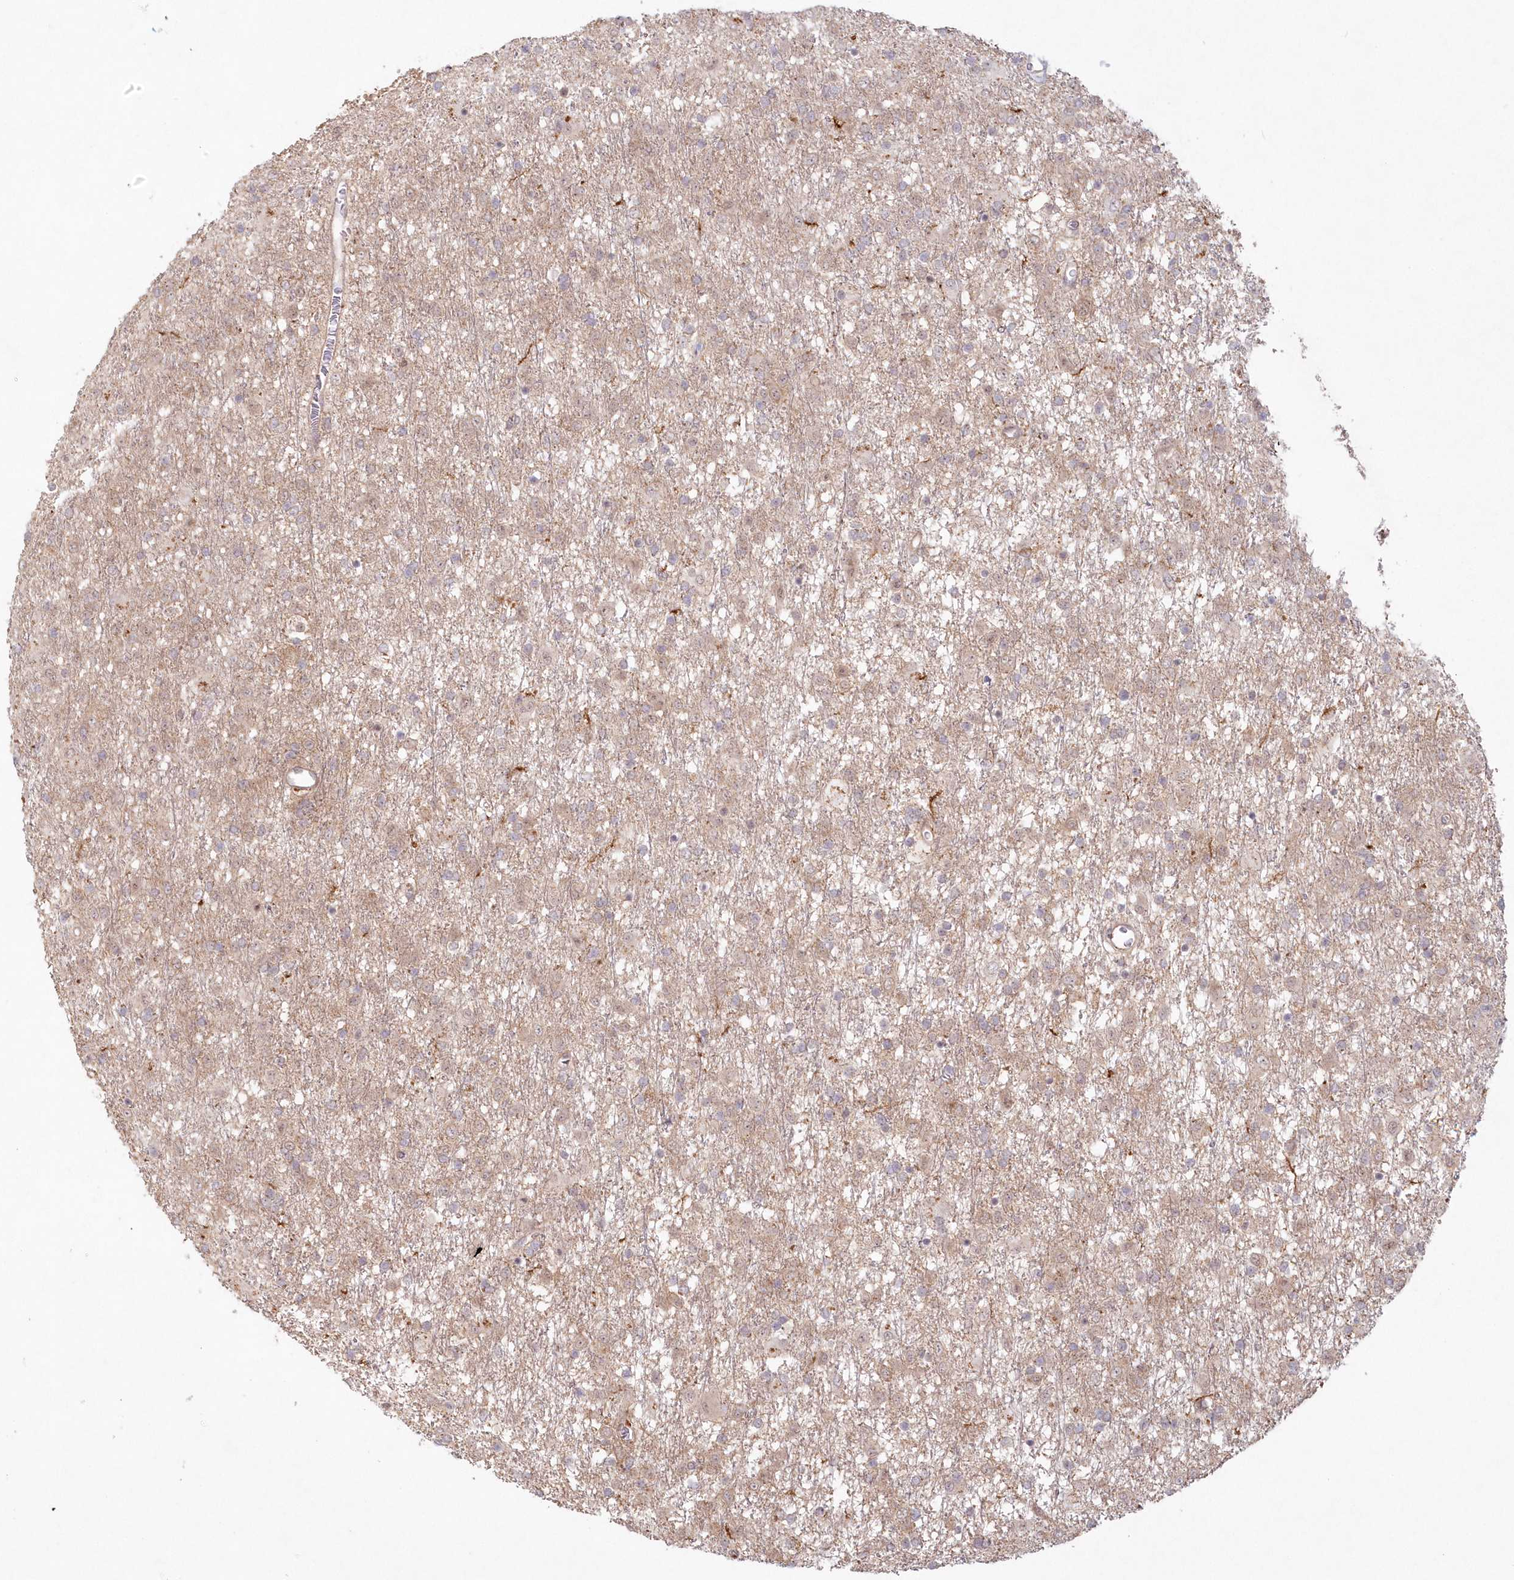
{"staining": {"intensity": "weak", "quantity": "25%-75%", "location": "cytoplasmic/membranous"}, "tissue": "glioma", "cell_type": "Tumor cells", "image_type": "cancer", "snomed": [{"axis": "morphology", "description": "Glioma, malignant, Low grade"}, {"axis": "topography", "description": "Brain"}], "caption": "Glioma tissue shows weak cytoplasmic/membranous positivity in approximately 25%-75% of tumor cells", "gene": "TOGARAM2", "patient": {"sex": "male", "age": 65}}